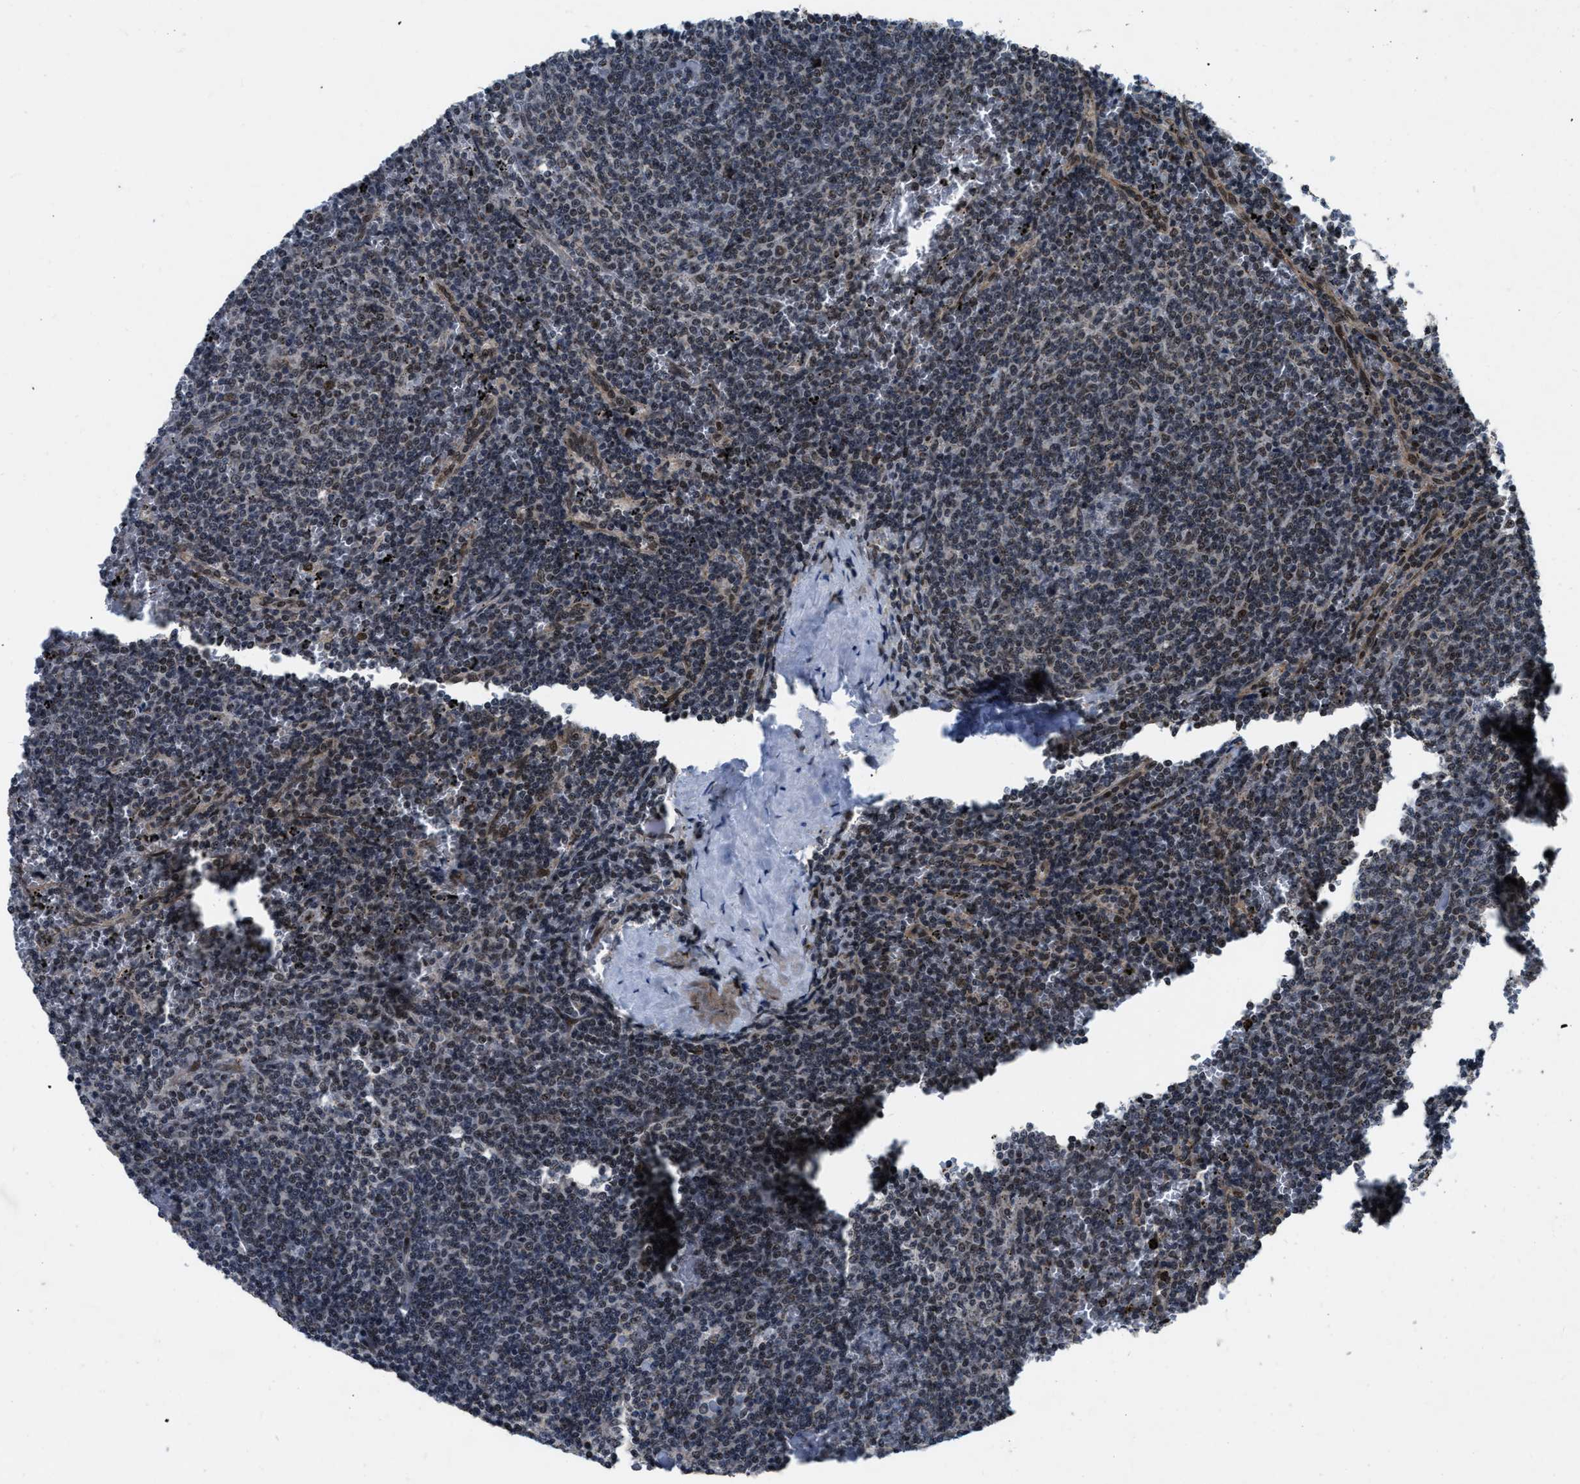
{"staining": {"intensity": "weak", "quantity": "25%-75%", "location": "nuclear"}, "tissue": "lymphoma", "cell_type": "Tumor cells", "image_type": "cancer", "snomed": [{"axis": "morphology", "description": "Malignant lymphoma, non-Hodgkin's type, Low grade"}, {"axis": "topography", "description": "Spleen"}], "caption": "The image reveals a brown stain indicating the presence of a protein in the nuclear of tumor cells in lymphoma. Nuclei are stained in blue.", "gene": "ZNHIT1", "patient": {"sex": "female", "age": 50}}